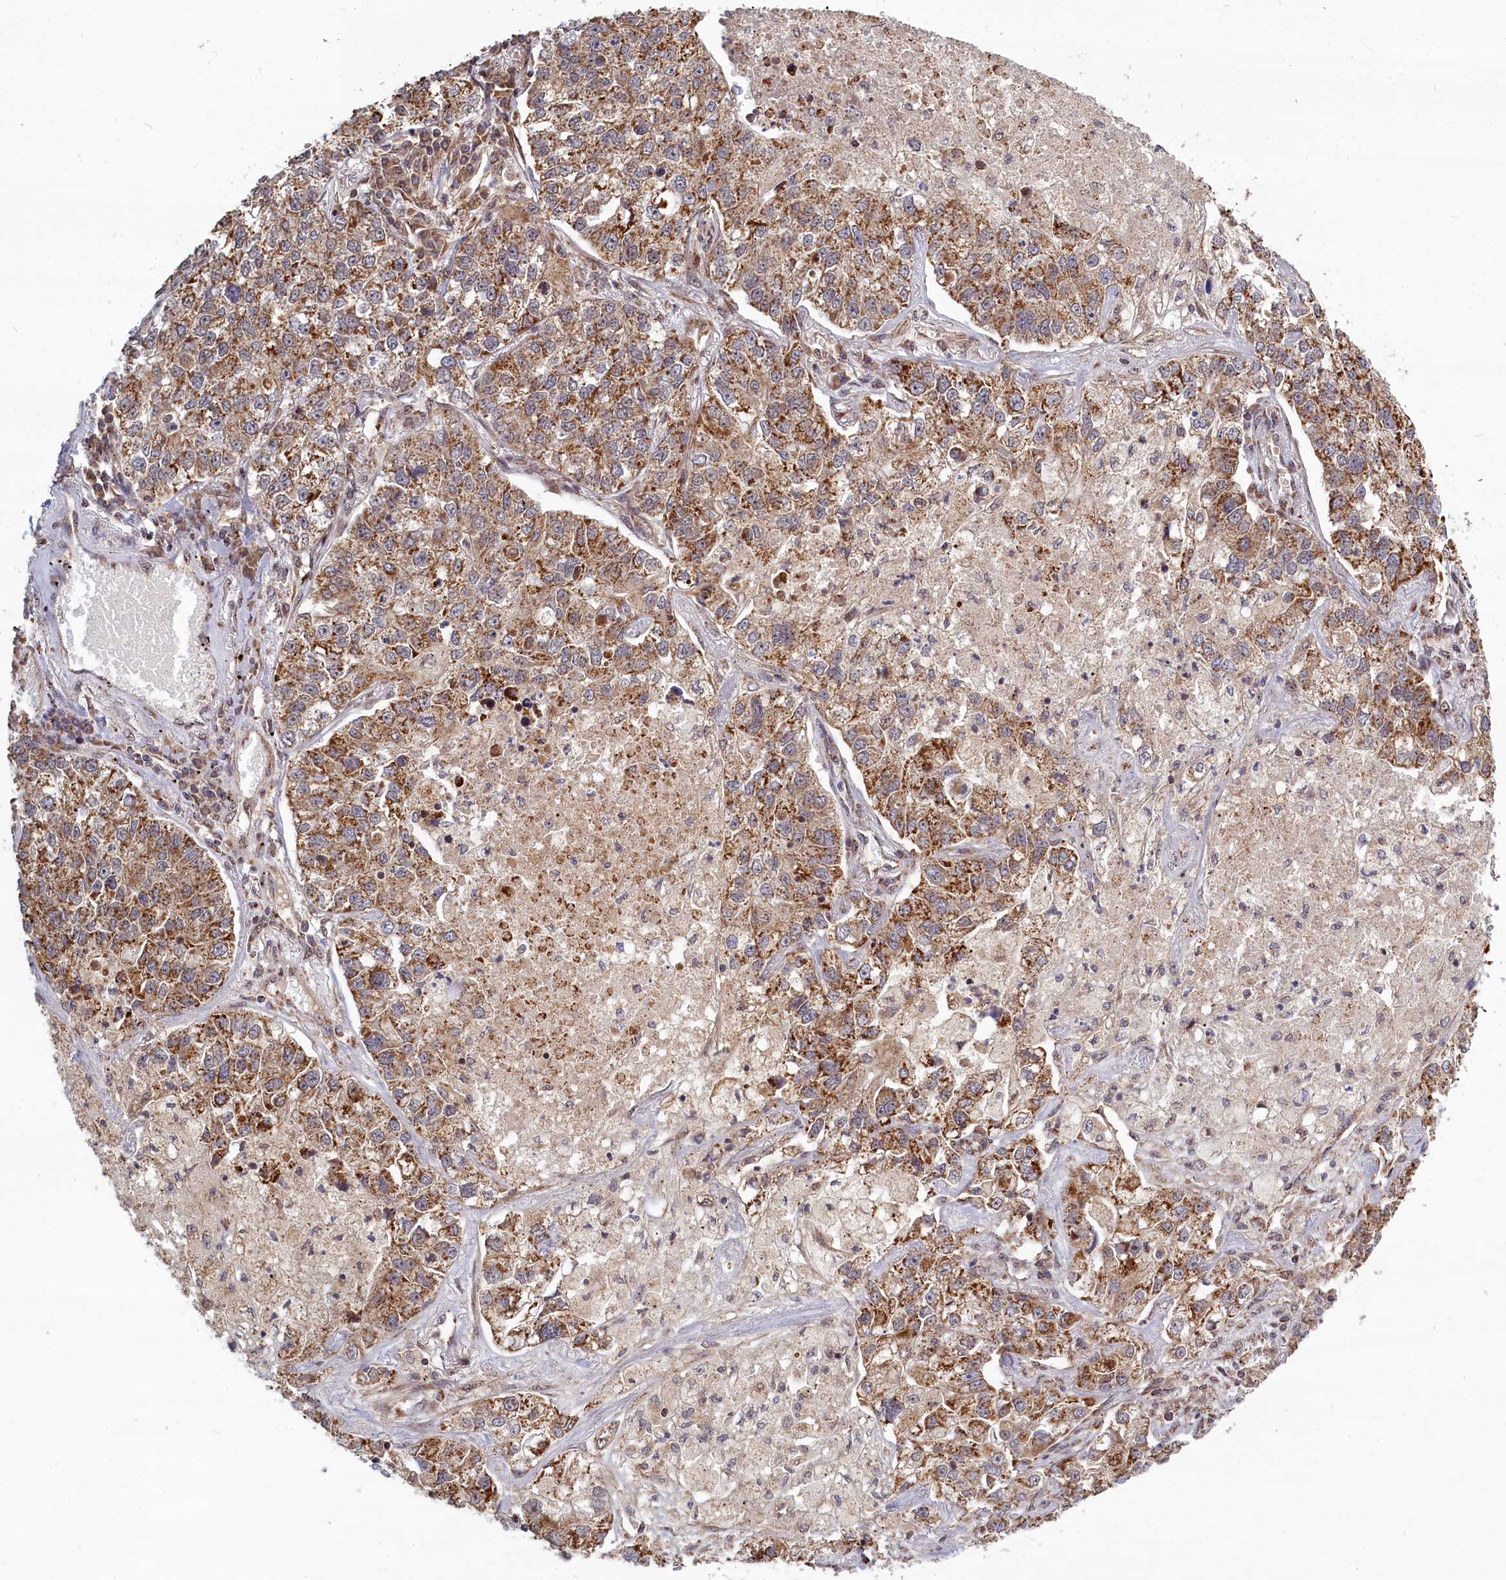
{"staining": {"intensity": "moderate", "quantity": ">75%", "location": "cytoplasmic/membranous"}, "tissue": "lung cancer", "cell_type": "Tumor cells", "image_type": "cancer", "snomed": [{"axis": "morphology", "description": "Adenocarcinoma, NOS"}, {"axis": "topography", "description": "Lung"}], "caption": "Brown immunohistochemical staining in lung cancer (adenocarcinoma) demonstrates moderate cytoplasmic/membranous staining in about >75% of tumor cells.", "gene": "PLA2G10", "patient": {"sex": "male", "age": 49}}